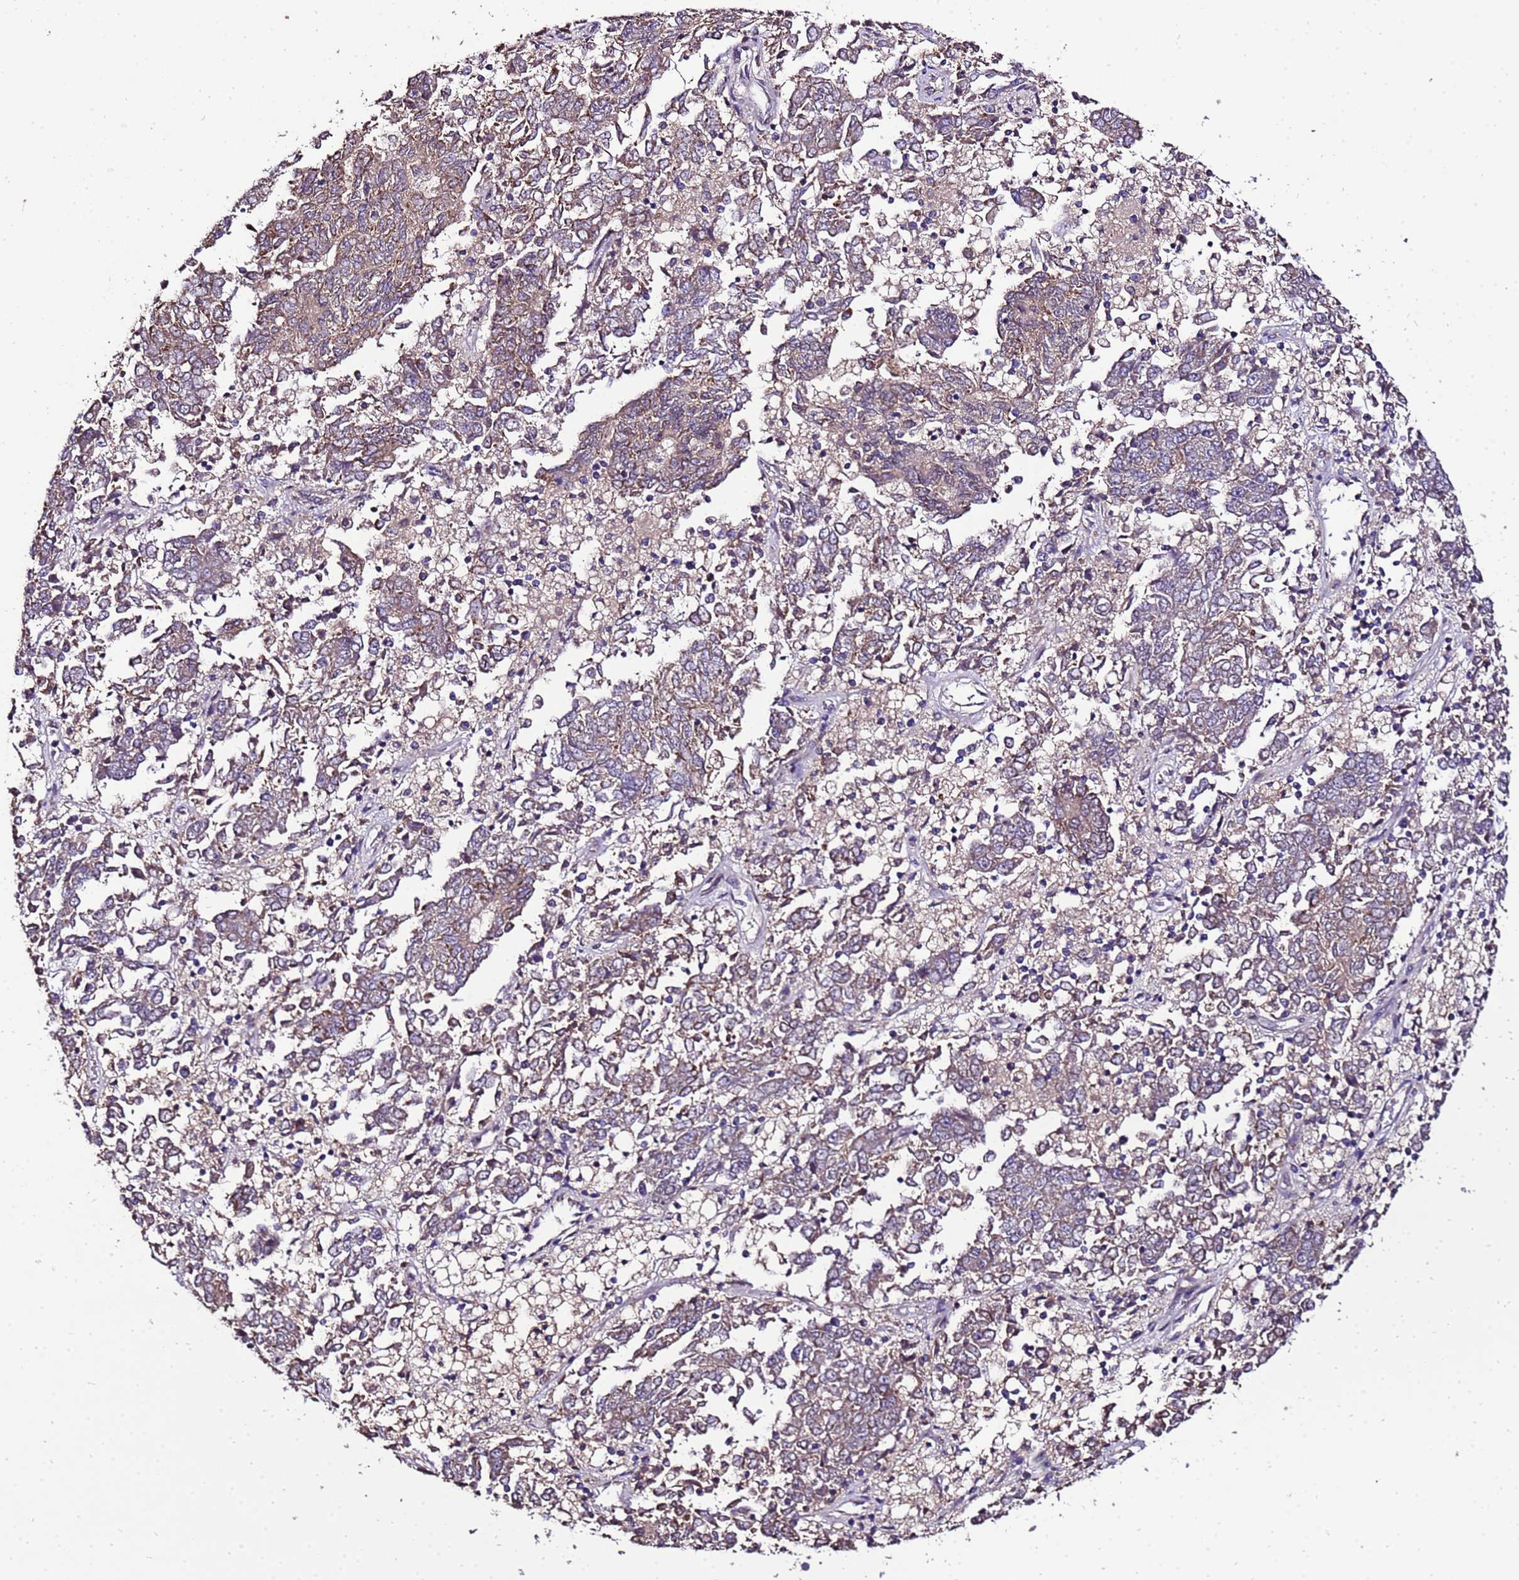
{"staining": {"intensity": "weak", "quantity": ">75%", "location": "cytoplasmic/membranous"}, "tissue": "endometrial cancer", "cell_type": "Tumor cells", "image_type": "cancer", "snomed": [{"axis": "morphology", "description": "Adenocarcinoma, NOS"}, {"axis": "topography", "description": "Endometrium"}], "caption": "The micrograph reveals immunohistochemical staining of adenocarcinoma (endometrial). There is weak cytoplasmic/membranous expression is seen in approximately >75% of tumor cells. (DAB (3,3'-diaminobenzidine) = brown stain, brightfield microscopy at high magnification).", "gene": "ZNF329", "patient": {"sex": "female", "age": 80}}